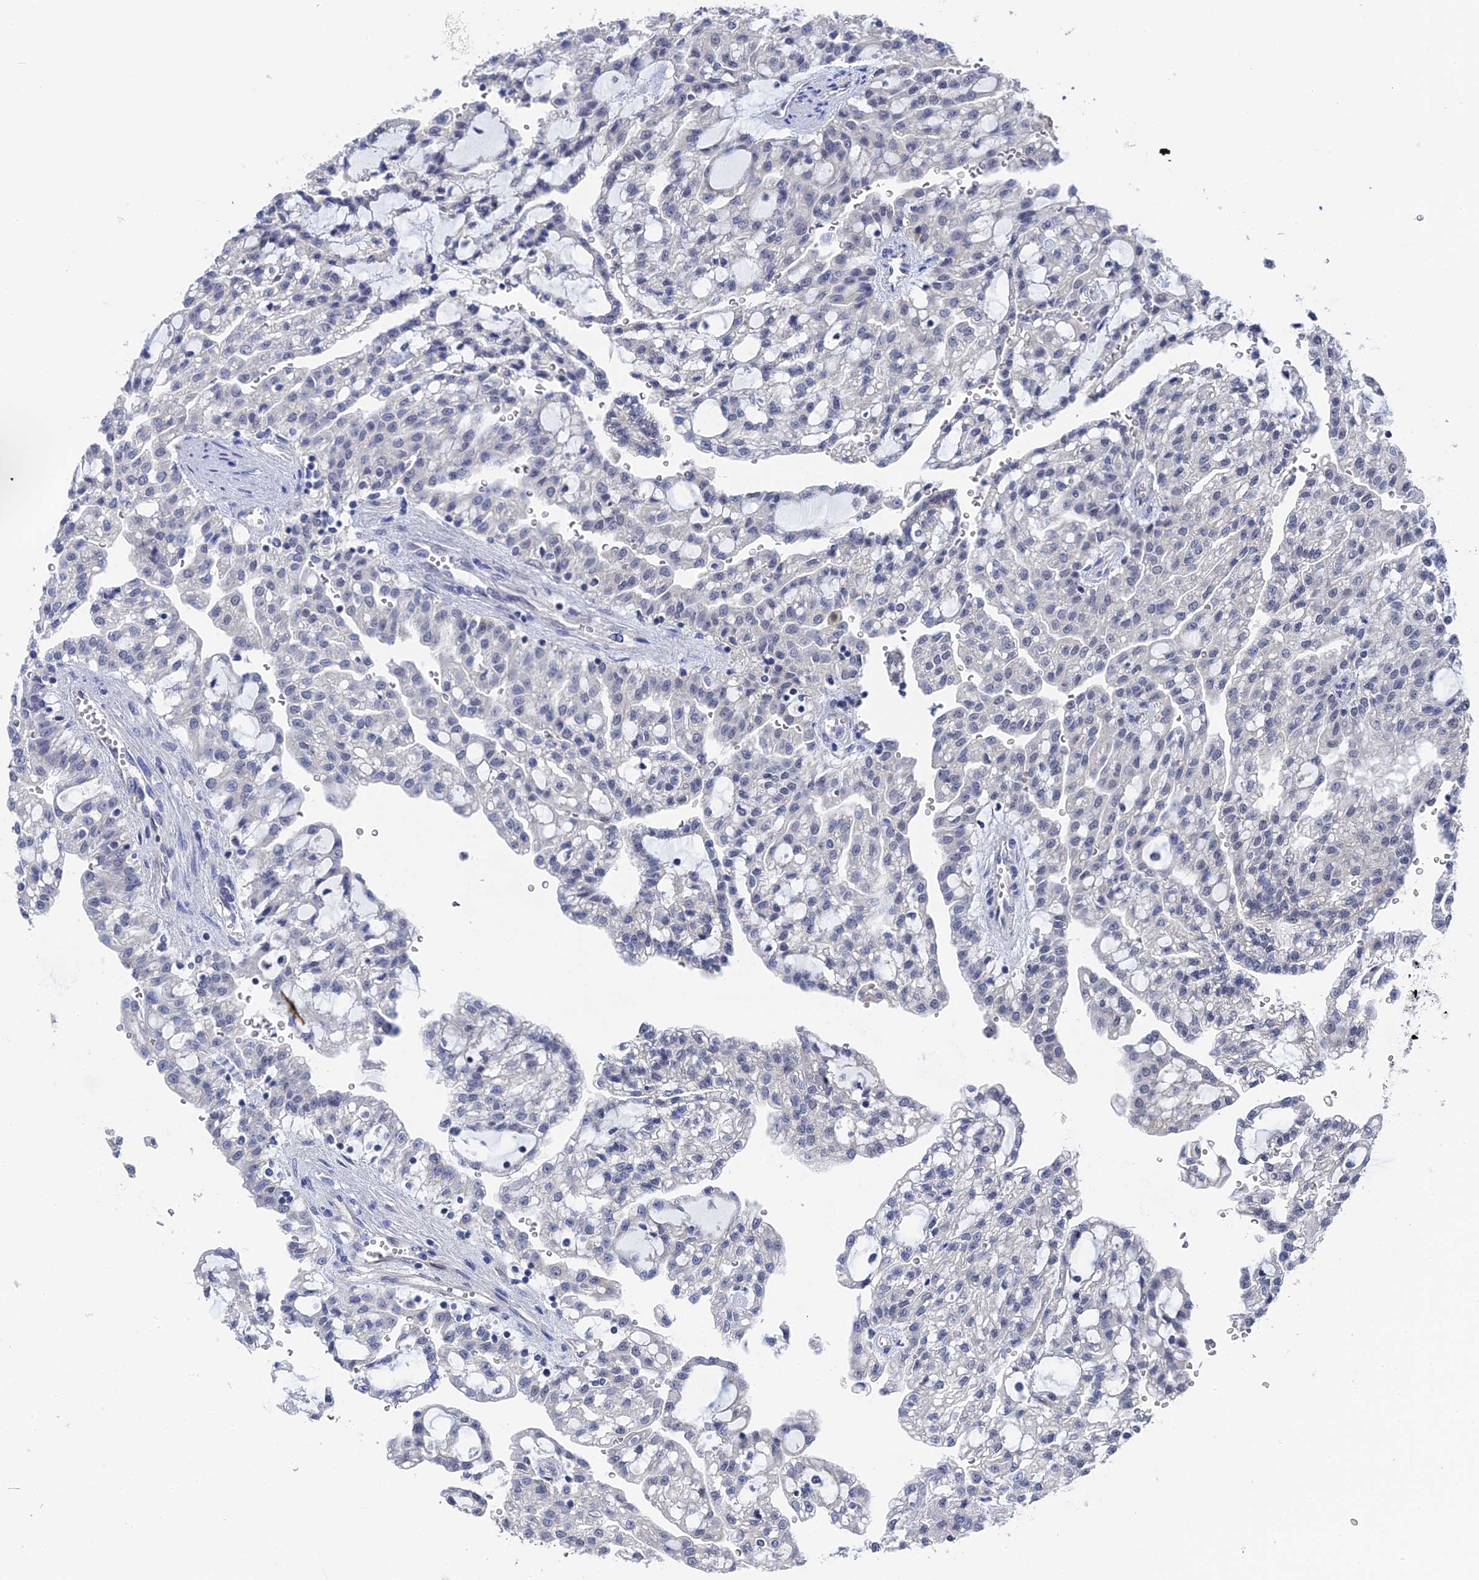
{"staining": {"intensity": "weak", "quantity": "<25%", "location": "nuclear"}, "tissue": "renal cancer", "cell_type": "Tumor cells", "image_type": "cancer", "snomed": [{"axis": "morphology", "description": "Adenocarcinoma, NOS"}, {"axis": "topography", "description": "Kidney"}], "caption": "High power microscopy photomicrograph of an immunohistochemistry histopathology image of renal cancer (adenocarcinoma), revealing no significant expression in tumor cells.", "gene": "TSSC4", "patient": {"sex": "male", "age": 63}}